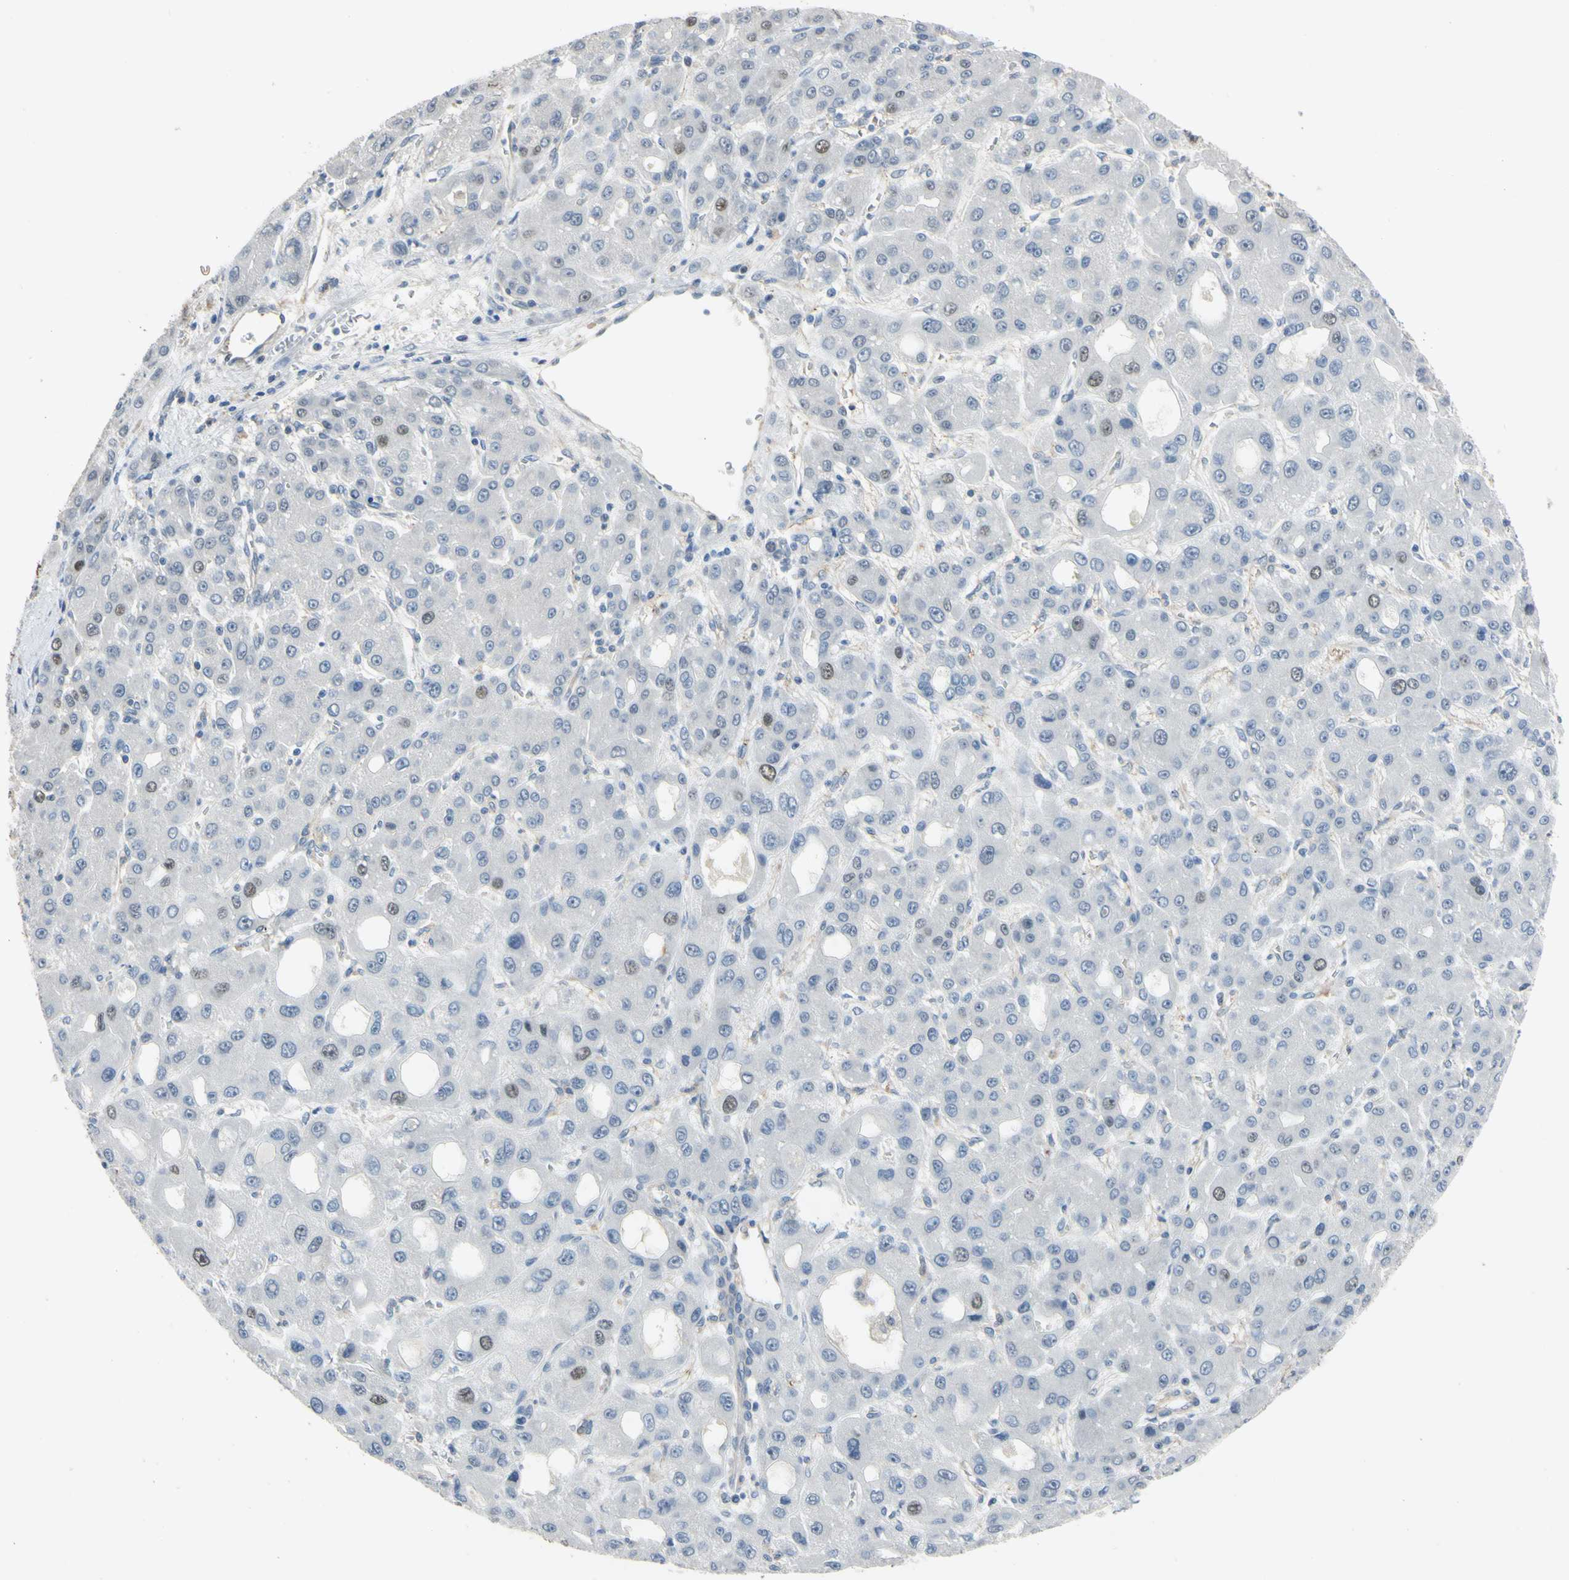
{"staining": {"intensity": "negative", "quantity": "none", "location": "none"}, "tissue": "liver cancer", "cell_type": "Tumor cells", "image_type": "cancer", "snomed": [{"axis": "morphology", "description": "Carcinoma, Hepatocellular, NOS"}, {"axis": "topography", "description": "Liver"}], "caption": "Liver cancer stained for a protein using IHC exhibits no expression tumor cells.", "gene": "LHX9", "patient": {"sex": "male", "age": 55}}